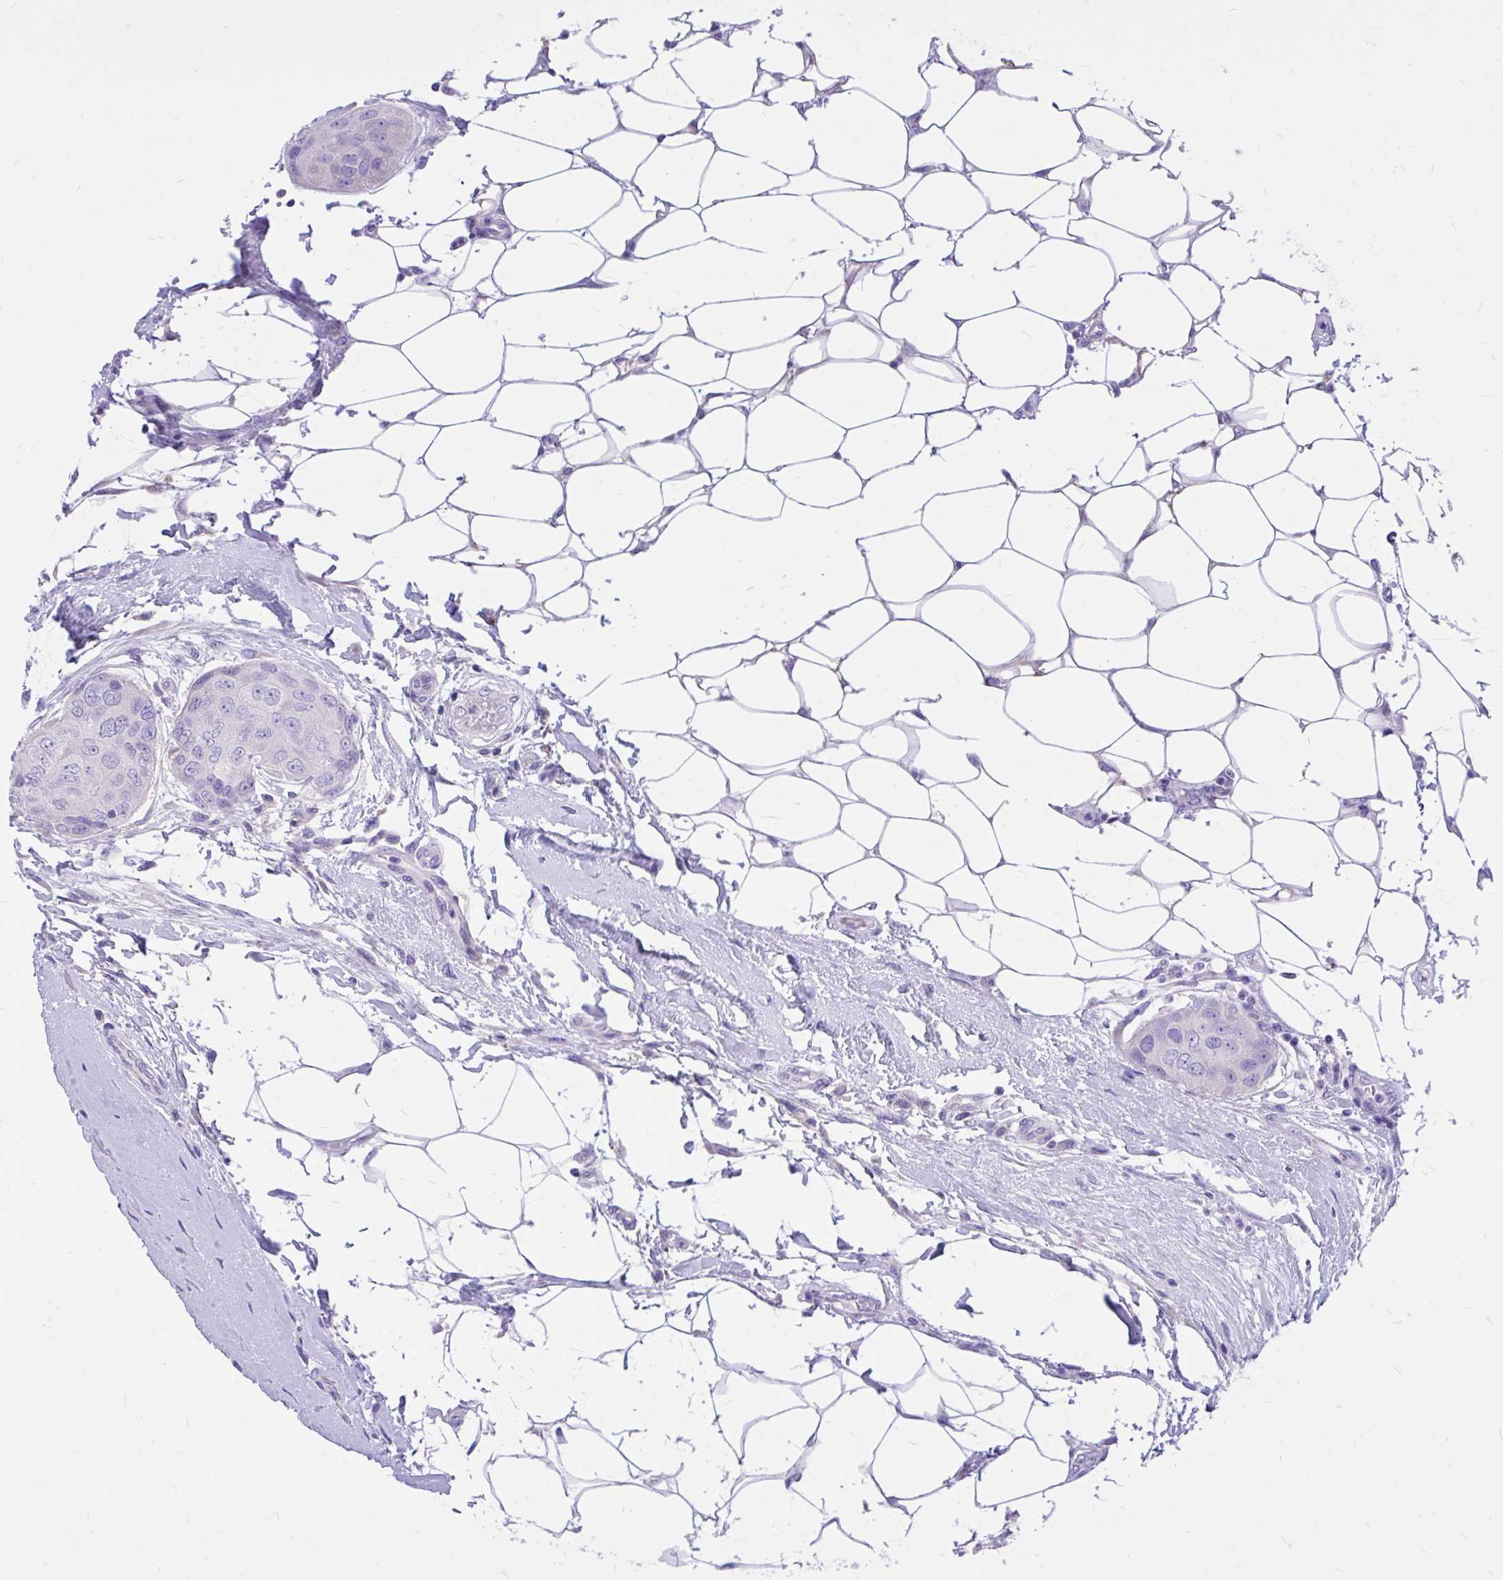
{"staining": {"intensity": "negative", "quantity": "none", "location": "none"}, "tissue": "breast cancer", "cell_type": "Tumor cells", "image_type": "cancer", "snomed": [{"axis": "morphology", "description": "Duct carcinoma"}, {"axis": "topography", "description": "Breast"}, {"axis": "topography", "description": "Lymph node"}], "caption": "The micrograph demonstrates no significant positivity in tumor cells of infiltrating ductal carcinoma (breast).", "gene": "MON1A", "patient": {"sex": "female", "age": 80}}